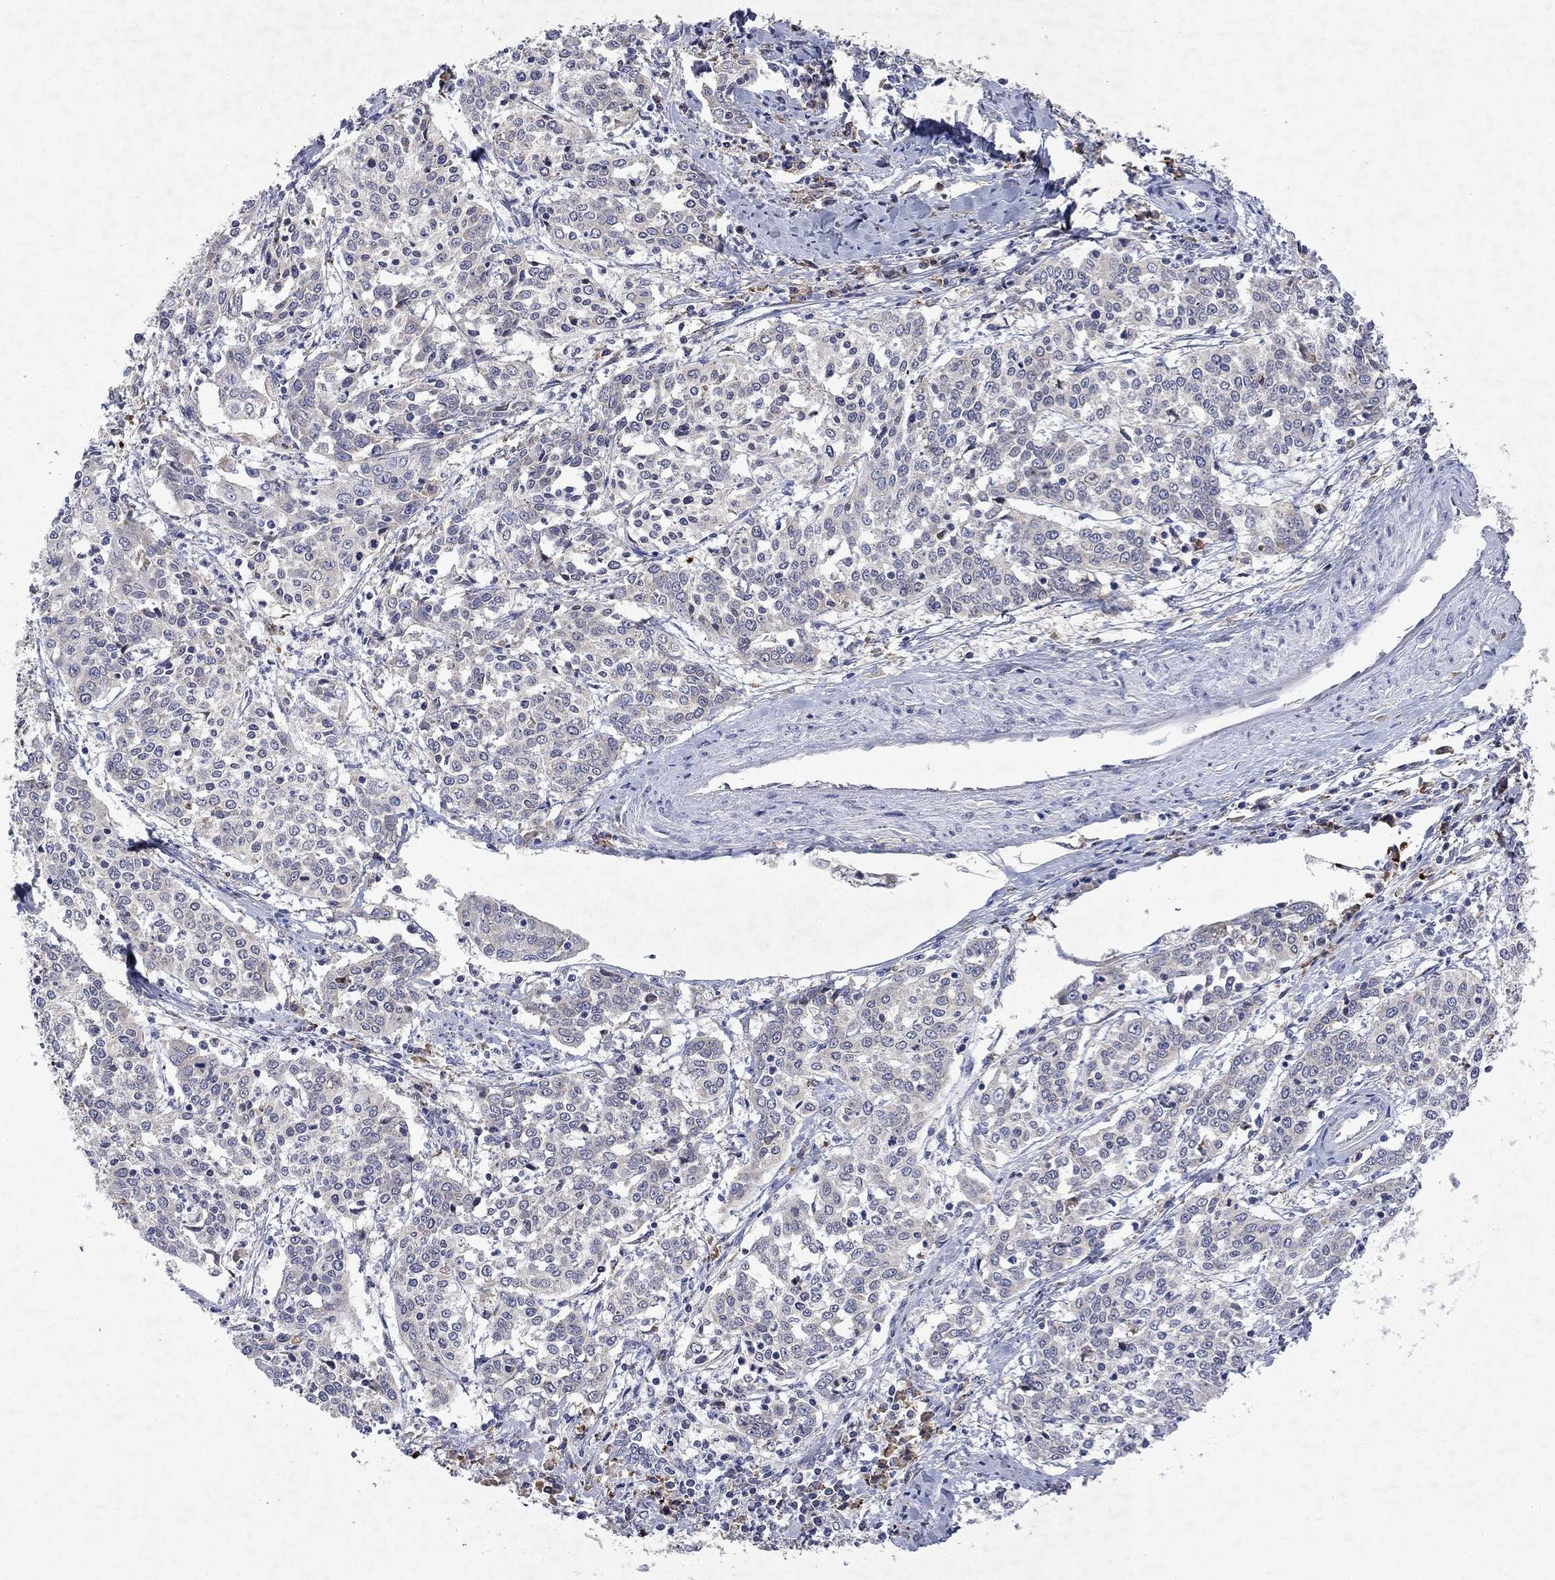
{"staining": {"intensity": "negative", "quantity": "none", "location": "none"}, "tissue": "cervical cancer", "cell_type": "Tumor cells", "image_type": "cancer", "snomed": [{"axis": "morphology", "description": "Squamous cell carcinoma, NOS"}, {"axis": "topography", "description": "Cervix"}], "caption": "Immunohistochemical staining of cervical cancer (squamous cell carcinoma) reveals no significant positivity in tumor cells.", "gene": "TMEM97", "patient": {"sex": "female", "age": 41}}